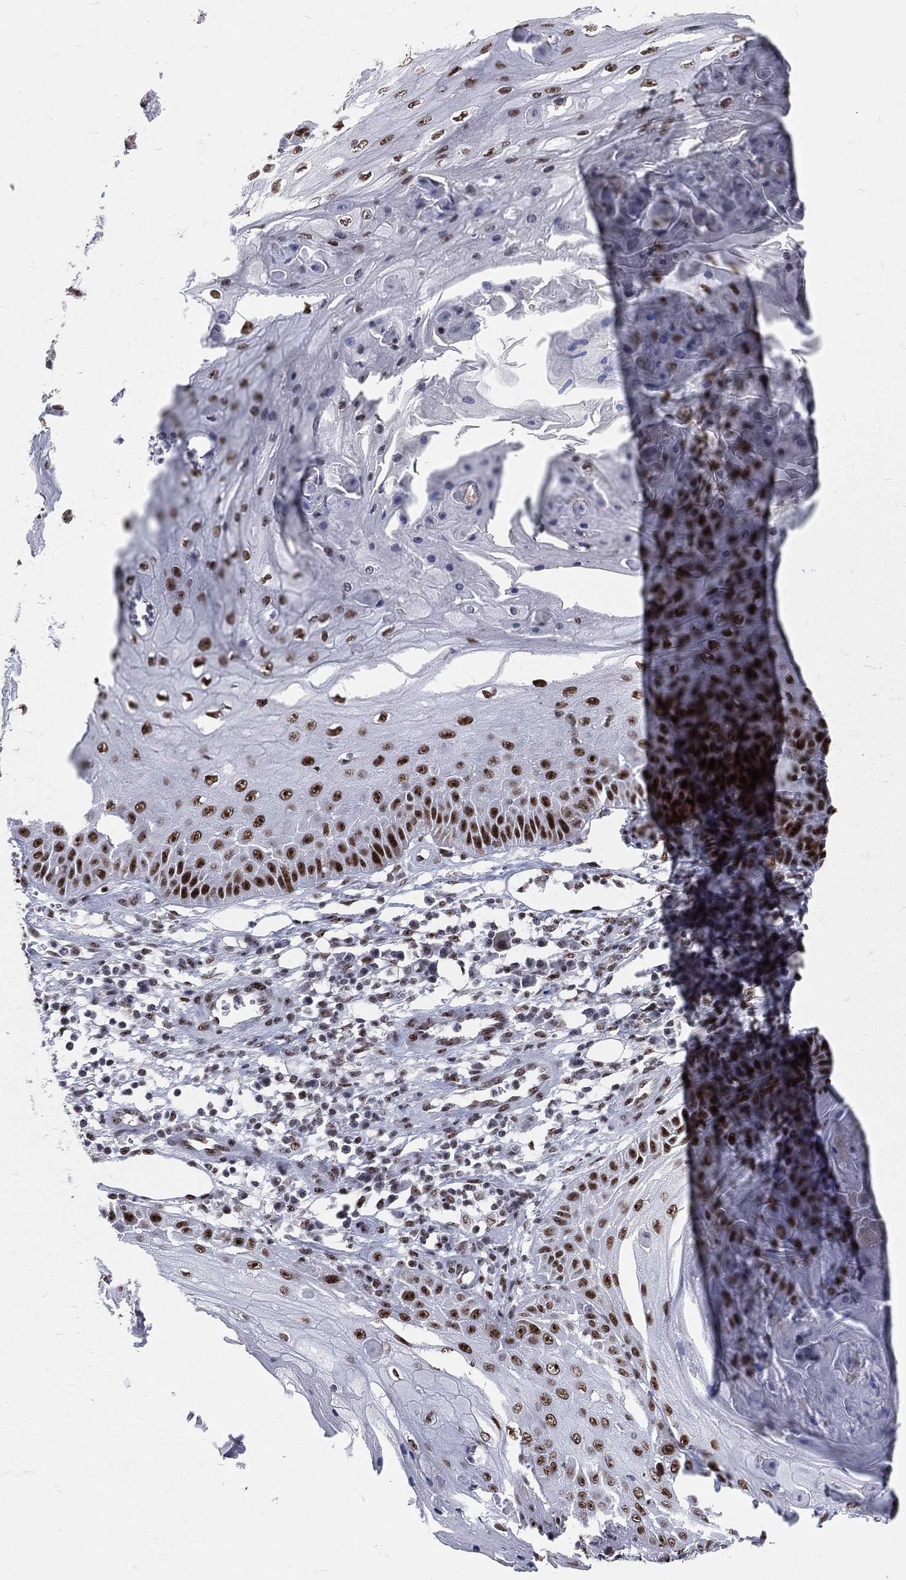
{"staining": {"intensity": "strong", "quantity": ">75%", "location": "nuclear"}, "tissue": "skin cancer", "cell_type": "Tumor cells", "image_type": "cancer", "snomed": [{"axis": "morphology", "description": "Squamous cell carcinoma, NOS"}, {"axis": "topography", "description": "Skin"}], "caption": "Tumor cells display strong nuclear expression in approximately >75% of cells in skin cancer (squamous cell carcinoma).", "gene": "CDK7", "patient": {"sex": "male", "age": 70}}